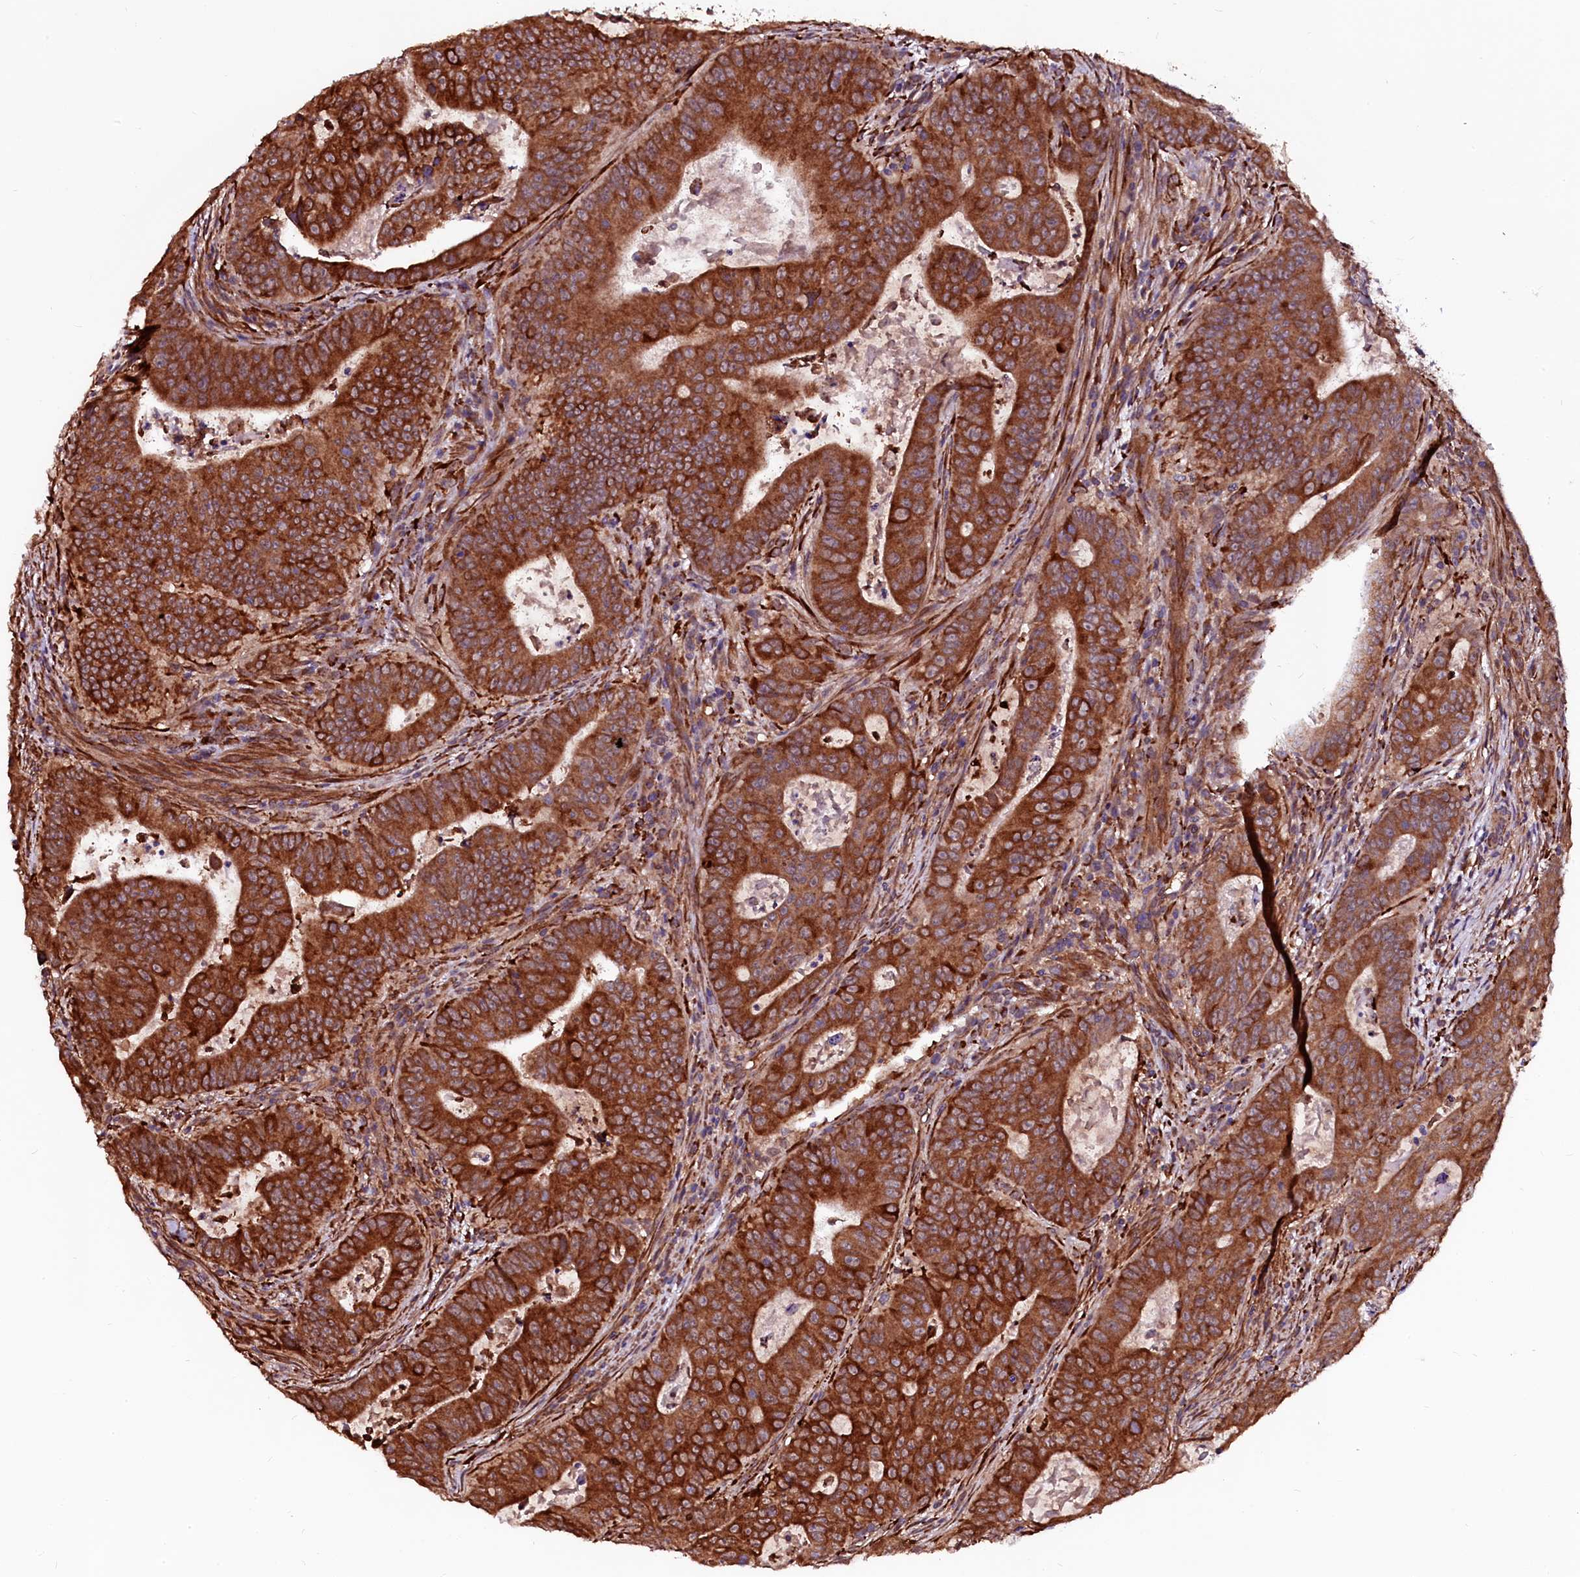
{"staining": {"intensity": "strong", "quantity": ">75%", "location": "cytoplasmic/membranous"}, "tissue": "colorectal cancer", "cell_type": "Tumor cells", "image_type": "cancer", "snomed": [{"axis": "morphology", "description": "Adenocarcinoma, NOS"}, {"axis": "topography", "description": "Rectum"}], "caption": "Strong cytoplasmic/membranous protein staining is present in approximately >75% of tumor cells in adenocarcinoma (colorectal).", "gene": "N4BP1", "patient": {"sex": "female", "age": 75}}